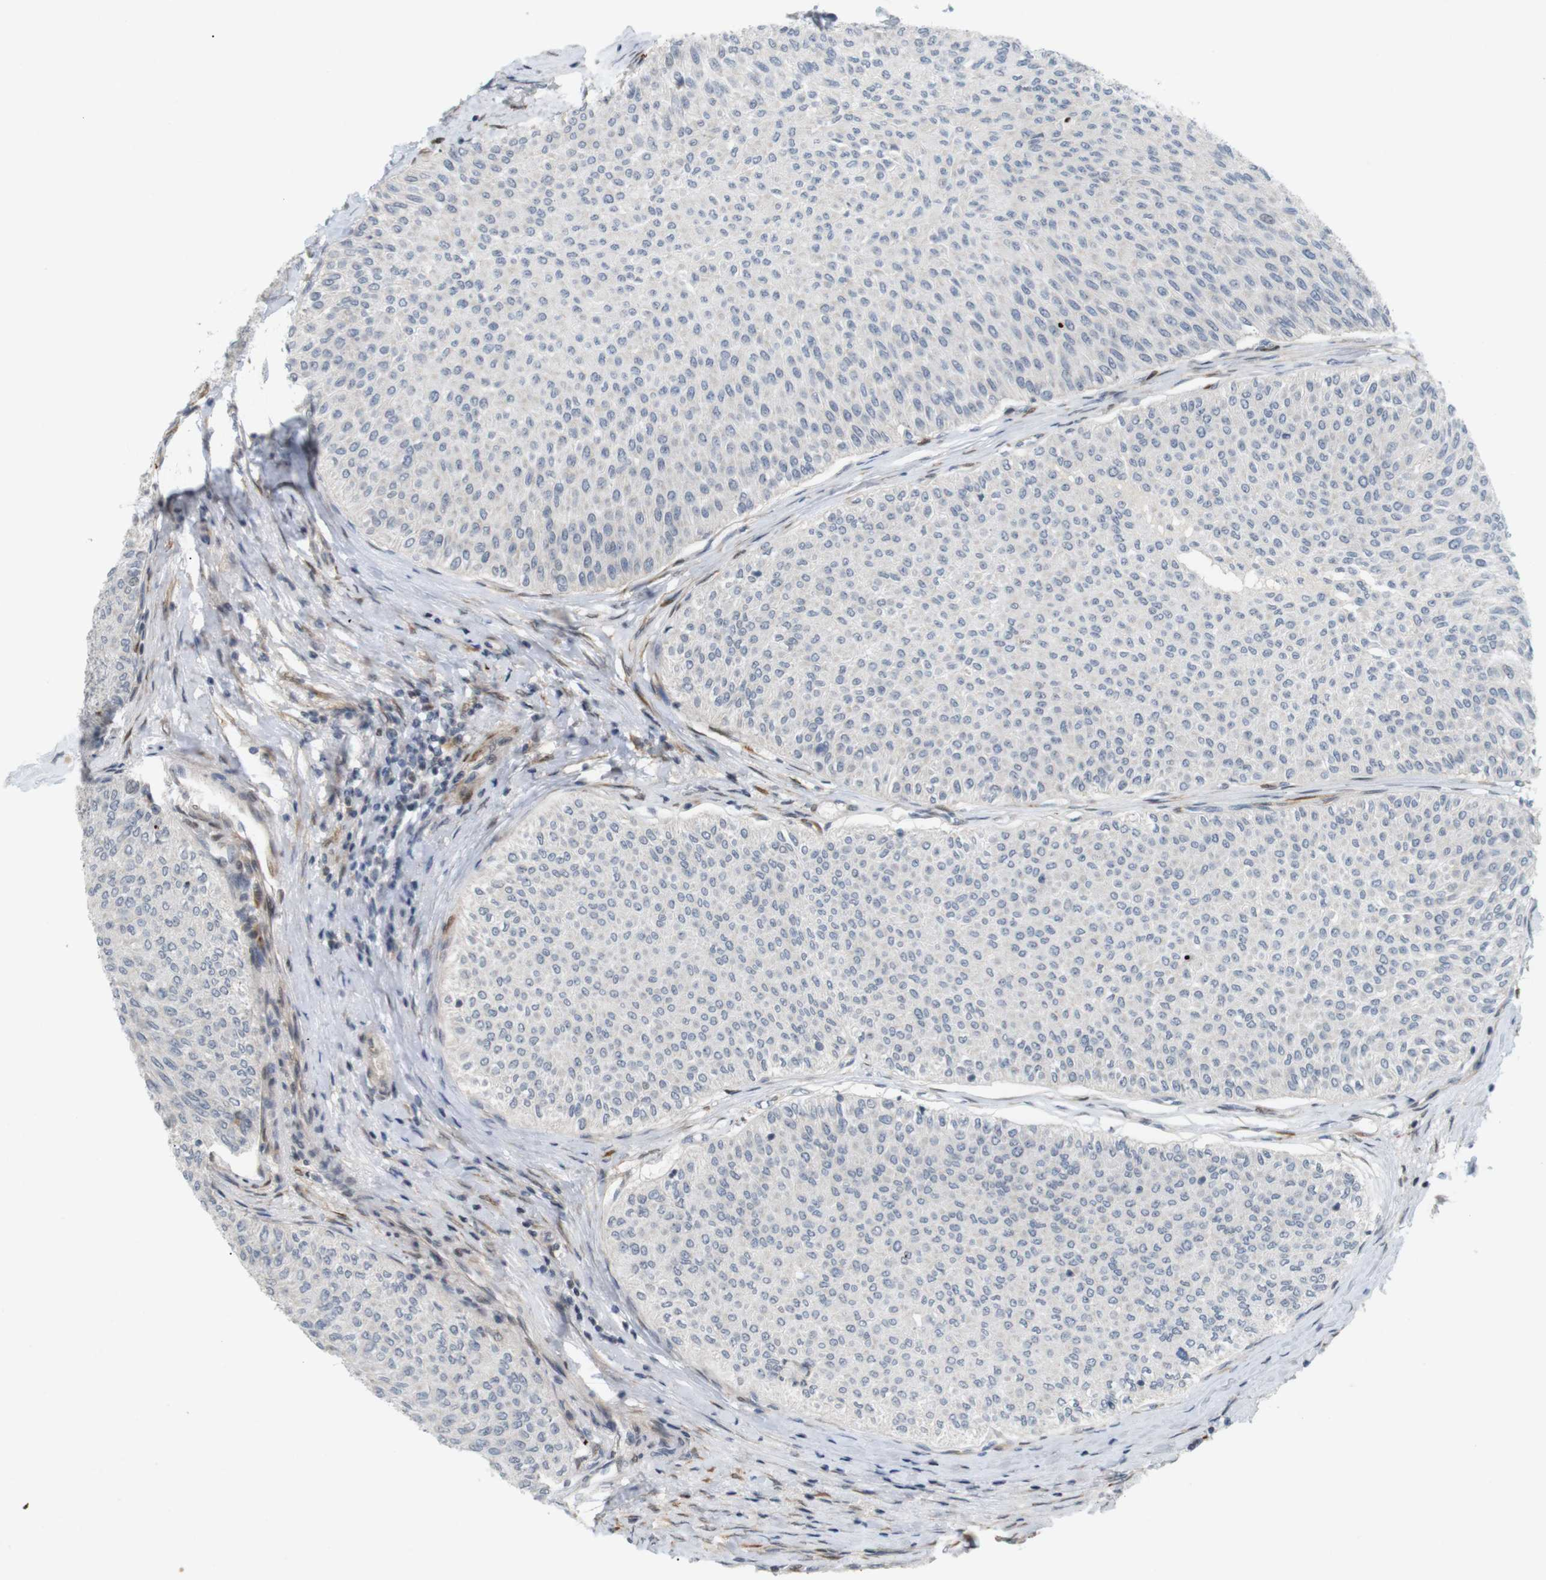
{"staining": {"intensity": "negative", "quantity": "none", "location": "none"}, "tissue": "urothelial cancer", "cell_type": "Tumor cells", "image_type": "cancer", "snomed": [{"axis": "morphology", "description": "Urothelial carcinoma, Low grade"}, {"axis": "topography", "description": "Urinary bladder"}], "caption": "DAB (3,3'-diaminobenzidine) immunohistochemical staining of human urothelial cancer displays no significant expression in tumor cells. (Brightfield microscopy of DAB (3,3'-diaminobenzidine) immunohistochemistry (IHC) at high magnification).", "gene": "PPP1R14A", "patient": {"sex": "male", "age": 78}}